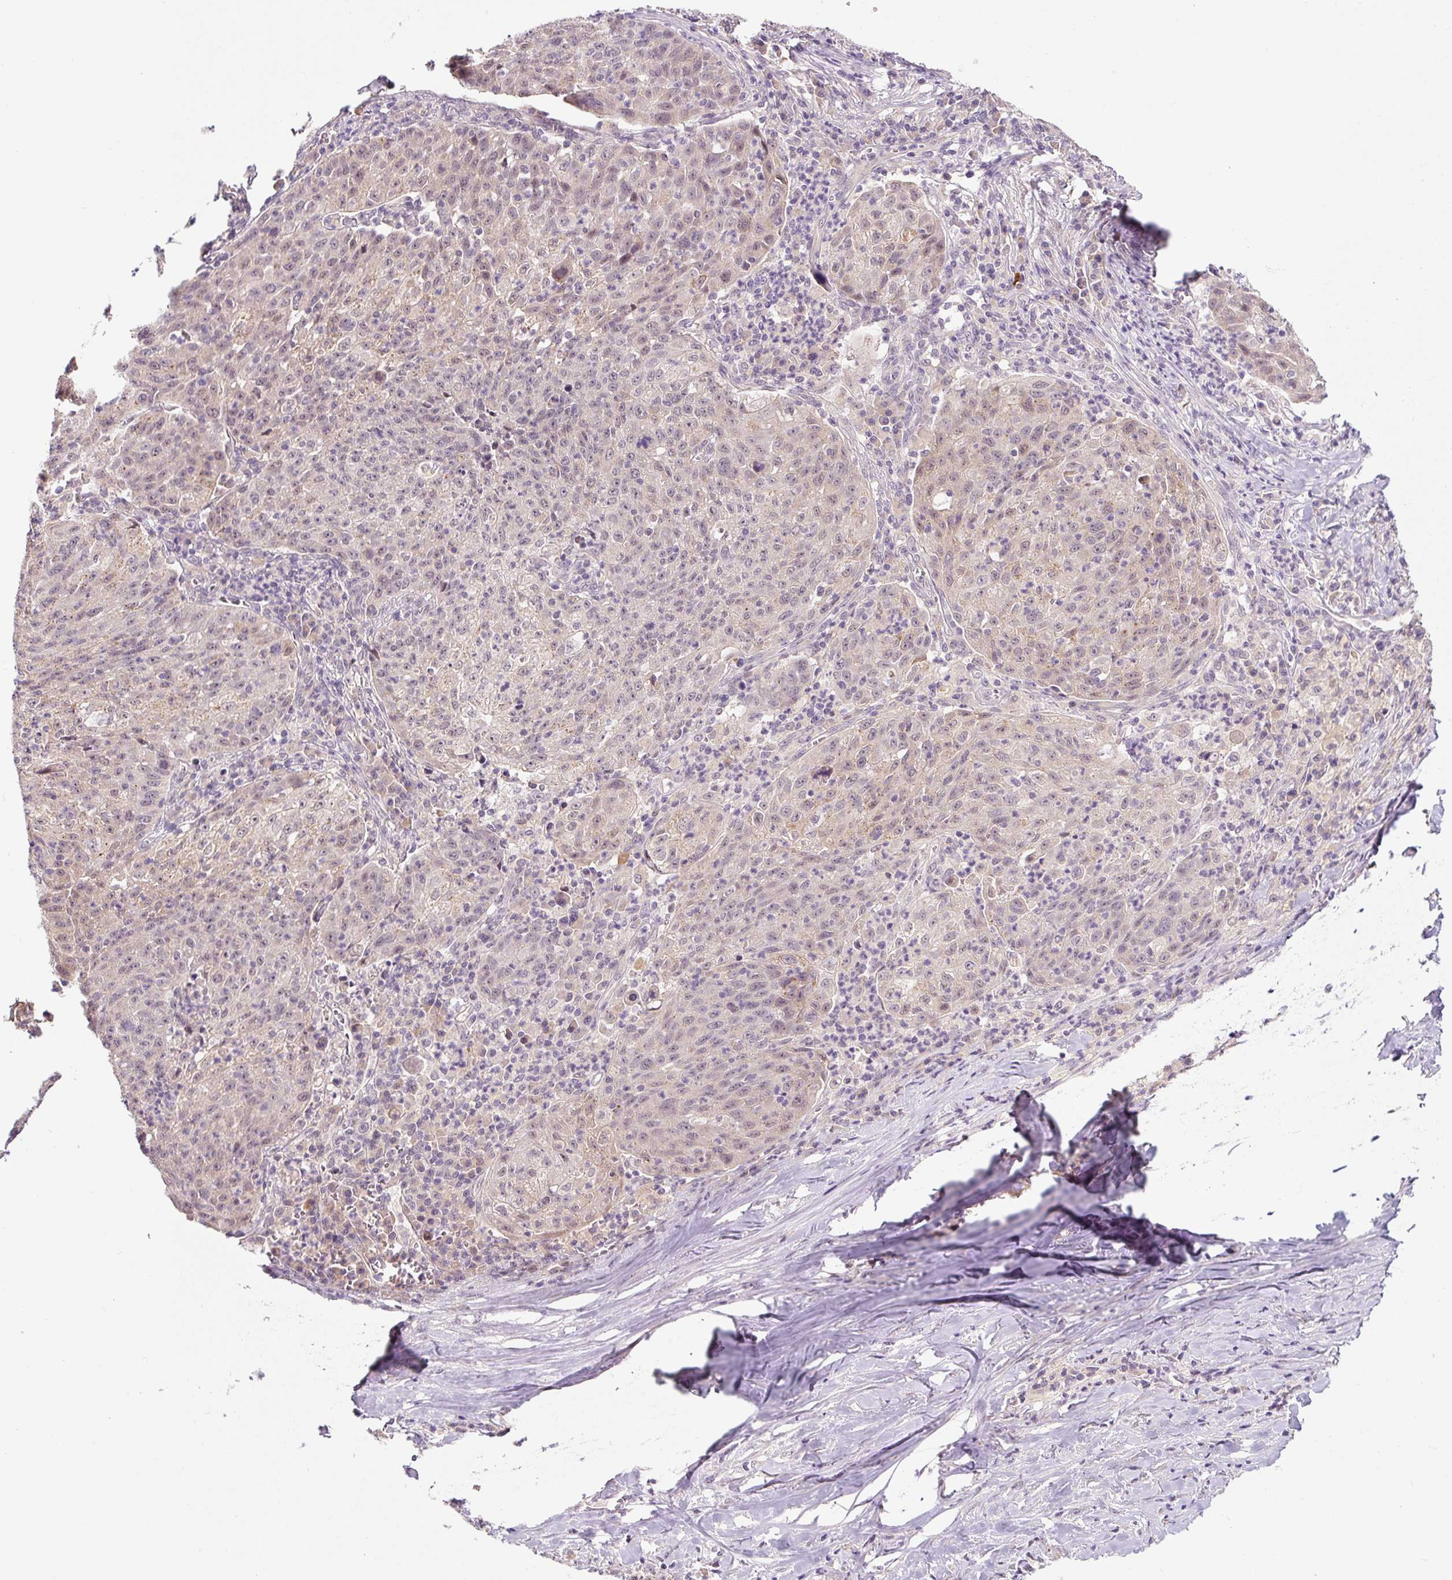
{"staining": {"intensity": "weak", "quantity": "25%-75%", "location": "cytoplasmic/membranous"}, "tissue": "lung cancer", "cell_type": "Tumor cells", "image_type": "cancer", "snomed": [{"axis": "morphology", "description": "Squamous cell carcinoma, NOS"}, {"axis": "morphology", "description": "Squamous cell carcinoma, metastatic, NOS"}, {"axis": "topography", "description": "Bronchus"}, {"axis": "topography", "description": "Lung"}], "caption": "Human squamous cell carcinoma (lung) stained with a brown dye demonstrates weak cytoplasmic/membranous positive positivity in approximately 25%-75% of tumor cells.", "gene": "PRKAA2", "patient": {"sex": "male", "age": 62}}